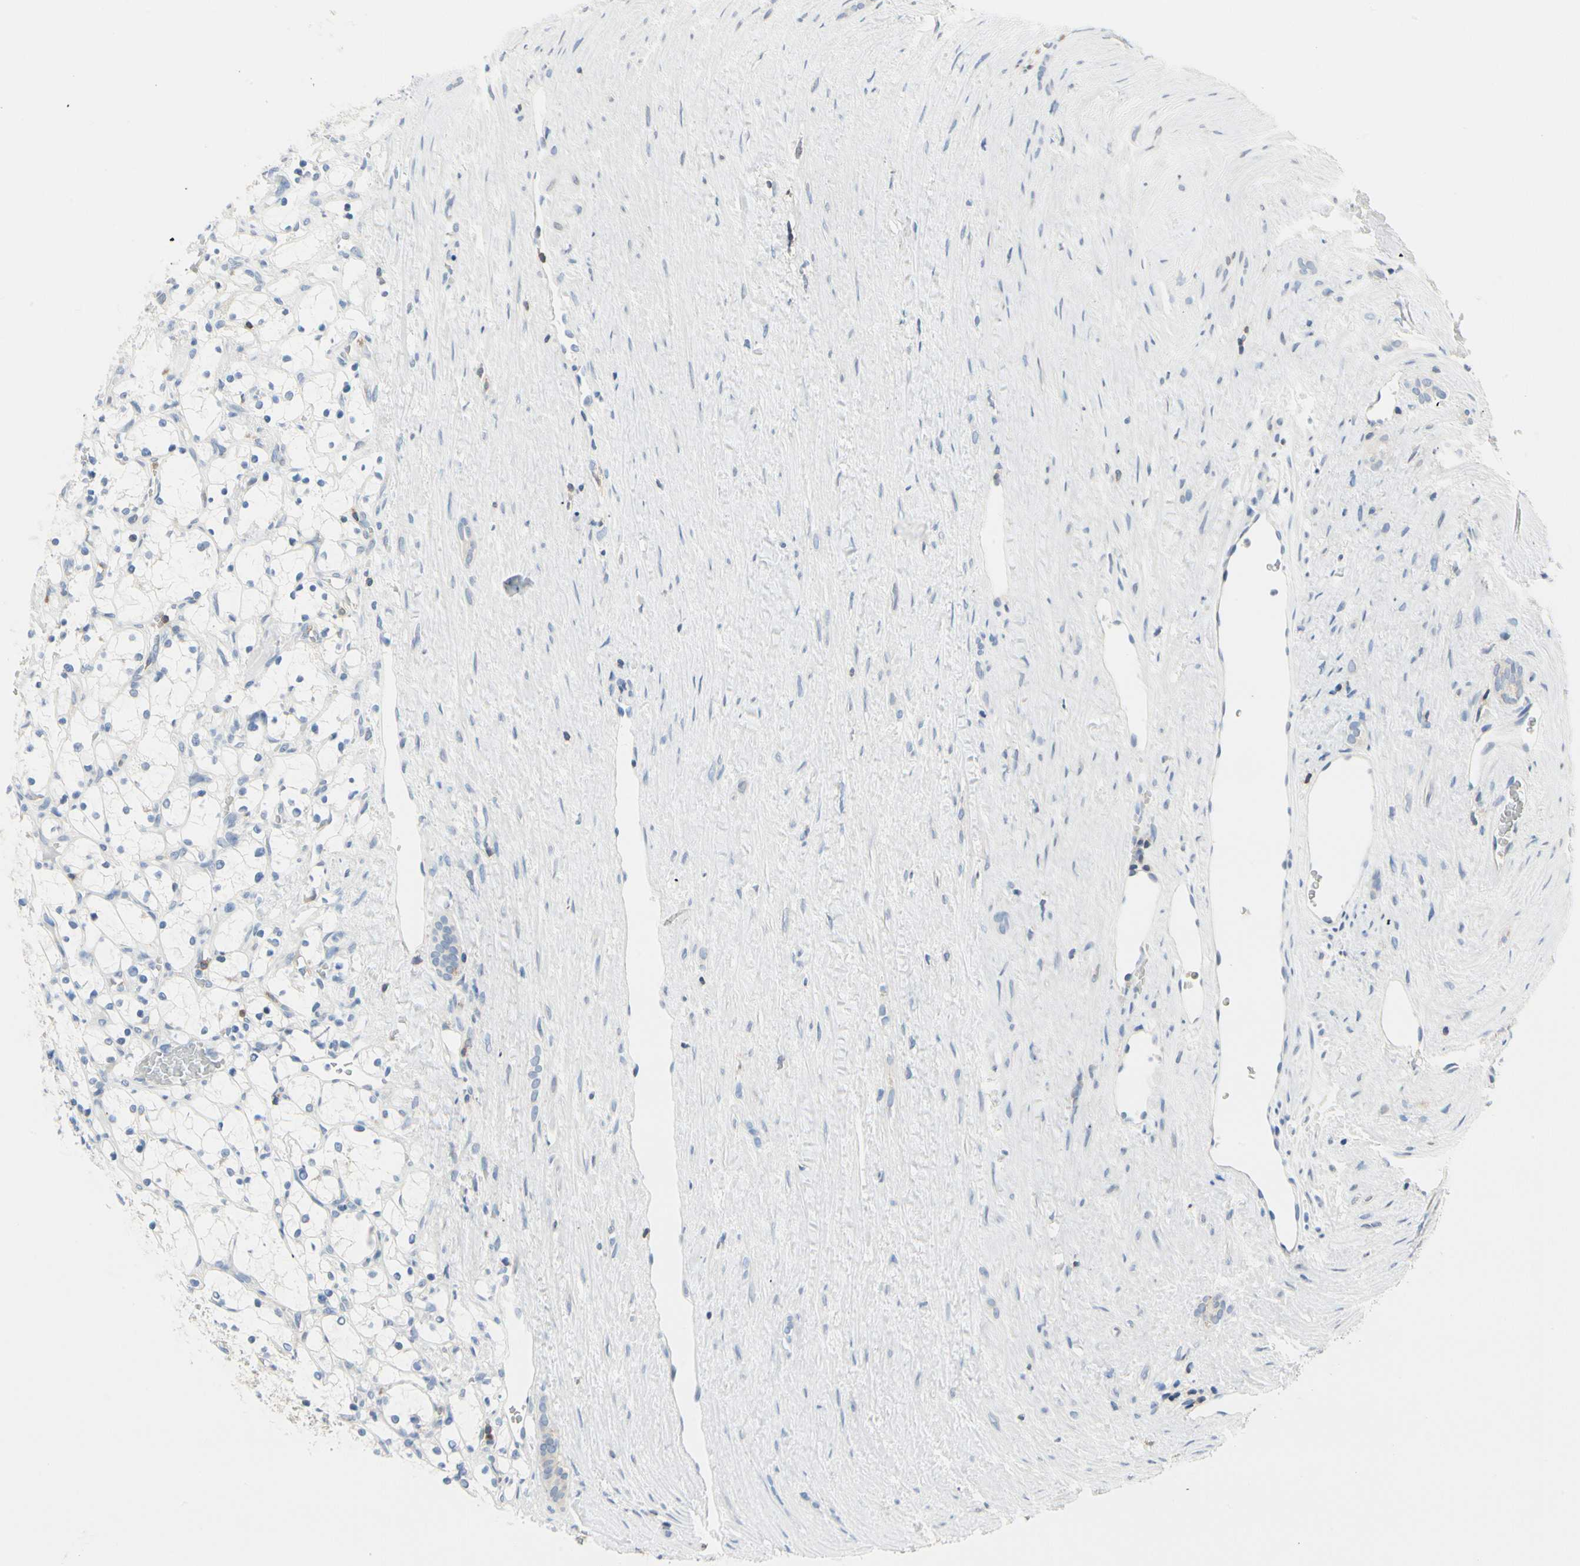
{"staining": {"intensity": "negative", "quantity": "none", "location": "none"}, "tissue": "renal cancer", "cell_type": "Tumor cells", "image_type": "cancer", "snomed": [{"axis": "morphology", "description": "Adenocarcinoma, NOS"}, {"axis": "topography", "description": "Kidney"}], "caption": "Tumor cells show no significant protein staining in renal cancer. (IHC, brightfield microscopy, high magnification).", "gene": "NFATC2", "patient": {"sex": "female", "age": 69}}